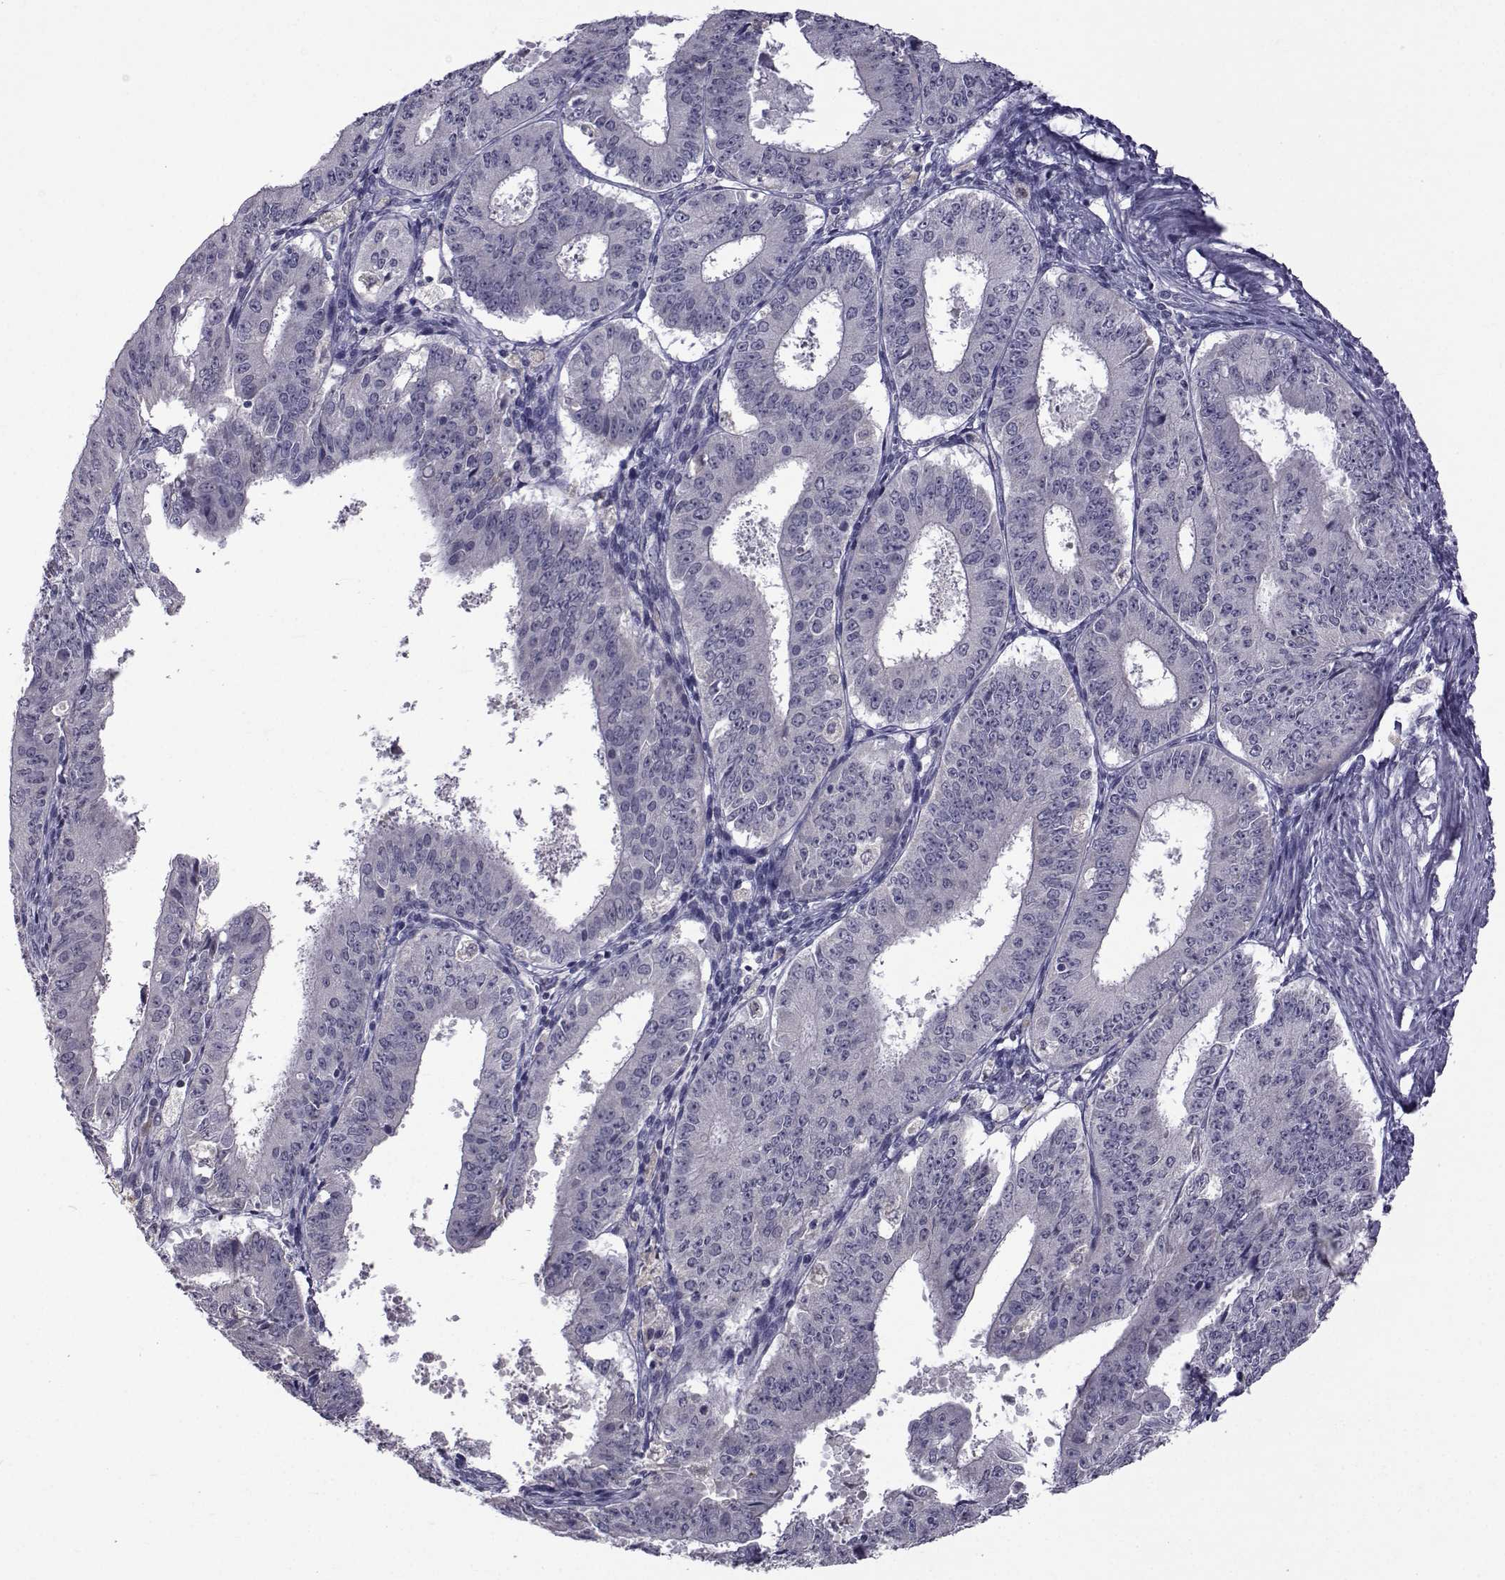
{"staining": {"intensity": "negative", "quantity": "none", "location": "none"}, "tissue": "ovarian cancer", "cell_type": "Tumor cells", "image_type": "cancer", "snomed": [{"axis": "morphology", "description": "Carcinoma, endometroid"}, {"axis": "topography", "description": "Ovary"}], "caption": "DAB (3,3'-diaminobenzidine) immunohistochemical staining of ovarian cancer displays no significant expression in tumor cells.", "gene": "TNFRSF11B", "patient": {"sex": "female", "age": 42}}